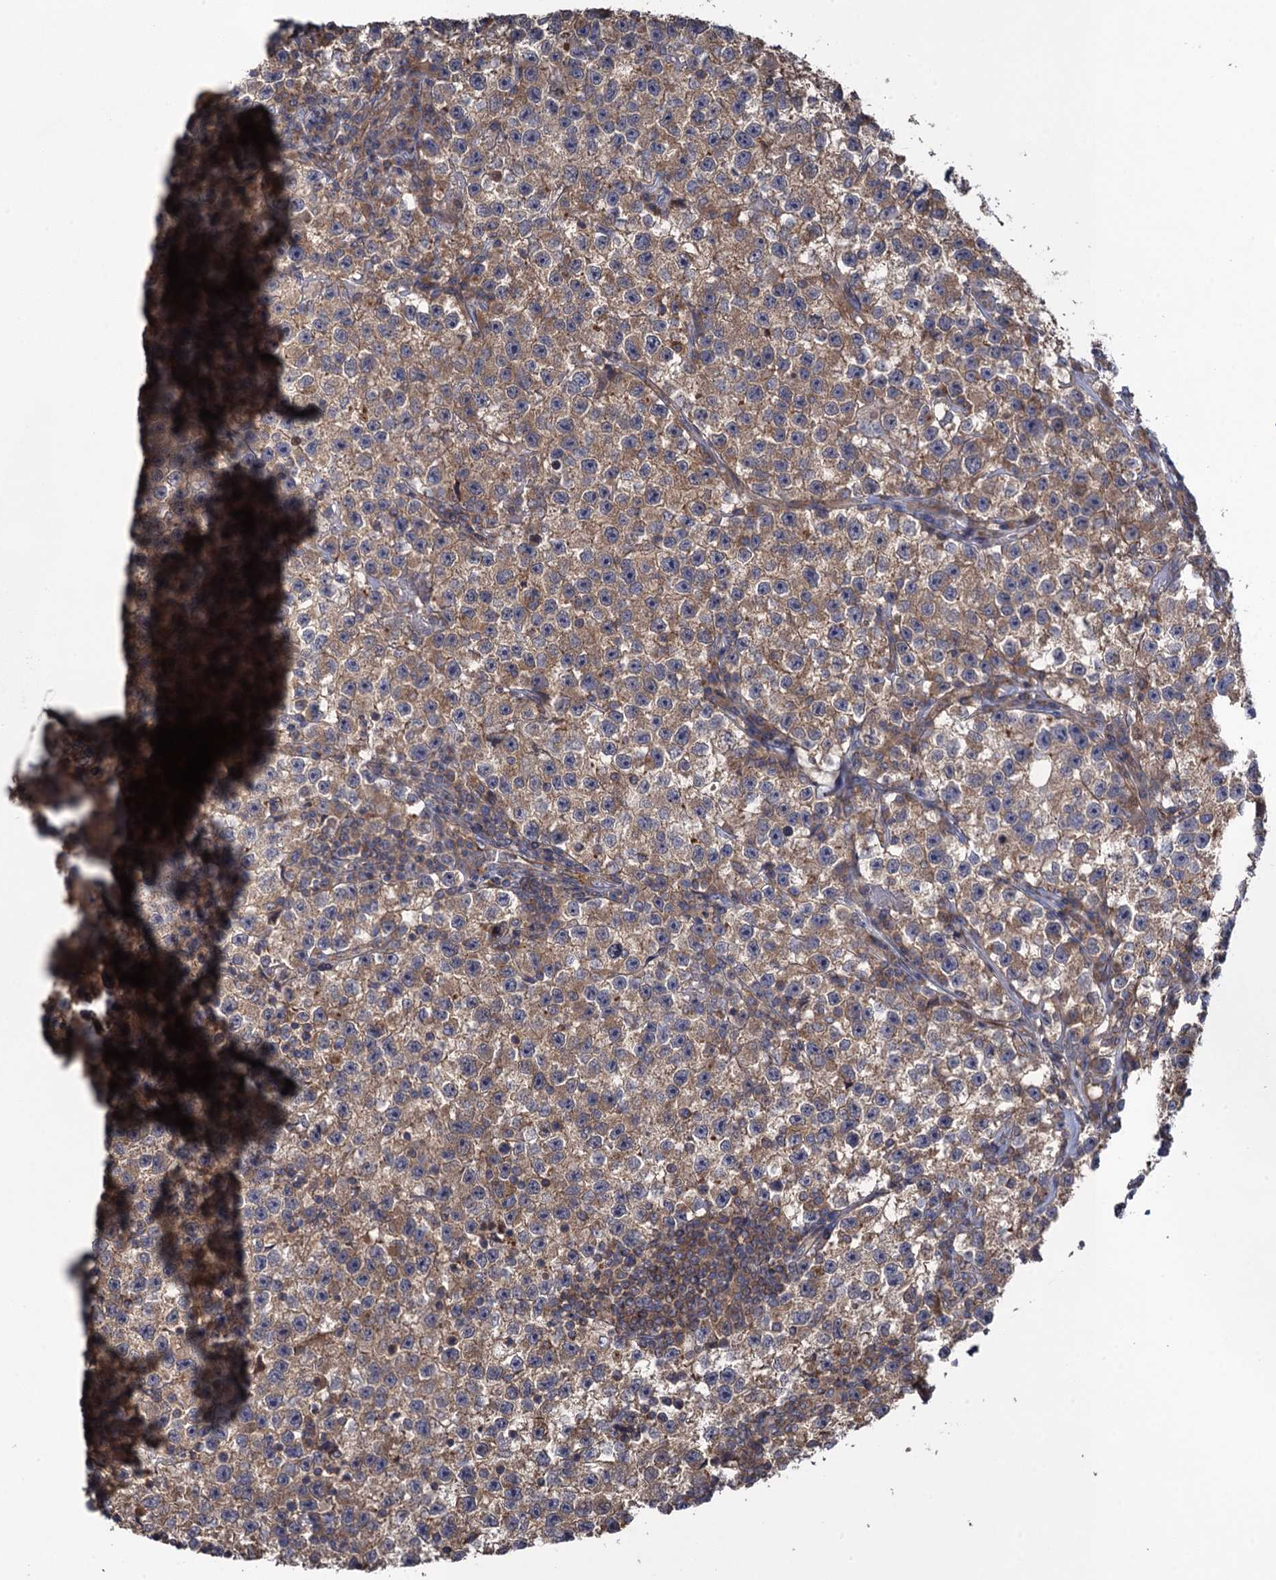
{"staining": {"intensity": "moderate", "quantity": "<25%", "location": "cytoplasmic/membranous"}, "tissue": "testis cancer", "cell_type": "Tumor cells", "image_type": "cancer", "snomed": [{"axis": "morphology", "description": "Seminoma, NOS"}, {"axis": "topography", "description": "Testis"}], "caption": "Protein analysis of testis cancer tissue demonstrates moderate cytoplasmic/membranous positivity in approximately <25% of tumor cells.", "gene": "WDR88", "patient": {"sex": "male", "age": 22}}